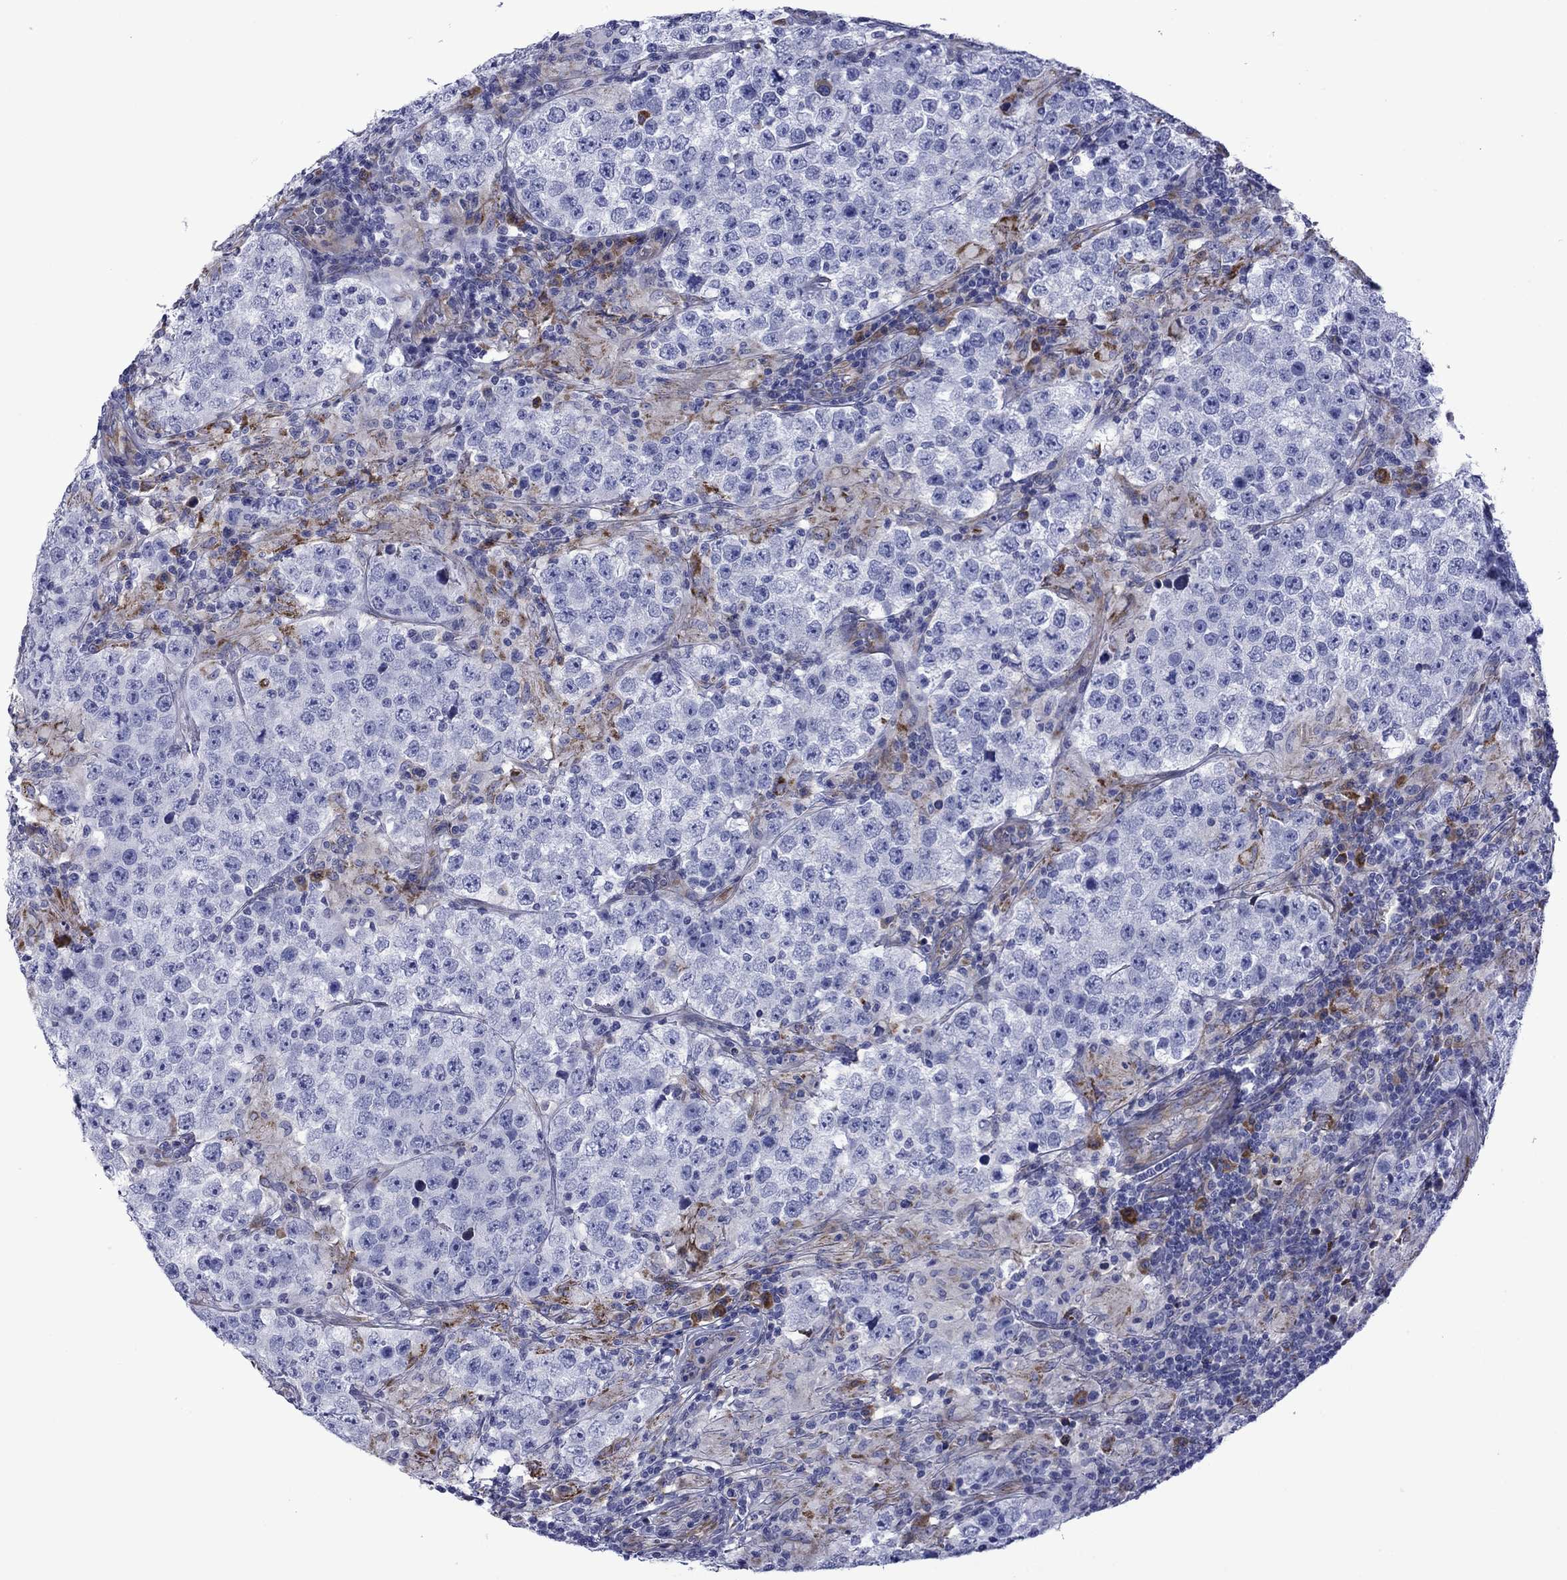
{"staining": {"intensity": "negative", "quantity": "none", "location": "none"}, "tissue": "testis cancer", "cell_type": "Tumor cells", "image_type": "cancer", "snomed": [{"axis": "morphology", "description": "Seminoma, NOS"}, {"axis": "morphology", "description": "Carcinoma, Embryonal, NOS"}, {"axis": "topography", "description": "Testis"}], "caption": "IHC image of neoplastic tissue: testis cancer stained with DAB shows no significant protein positivity in tumor cells.", "gene": "HSPG2", "patient": {"sex": "male", "age": 41}}